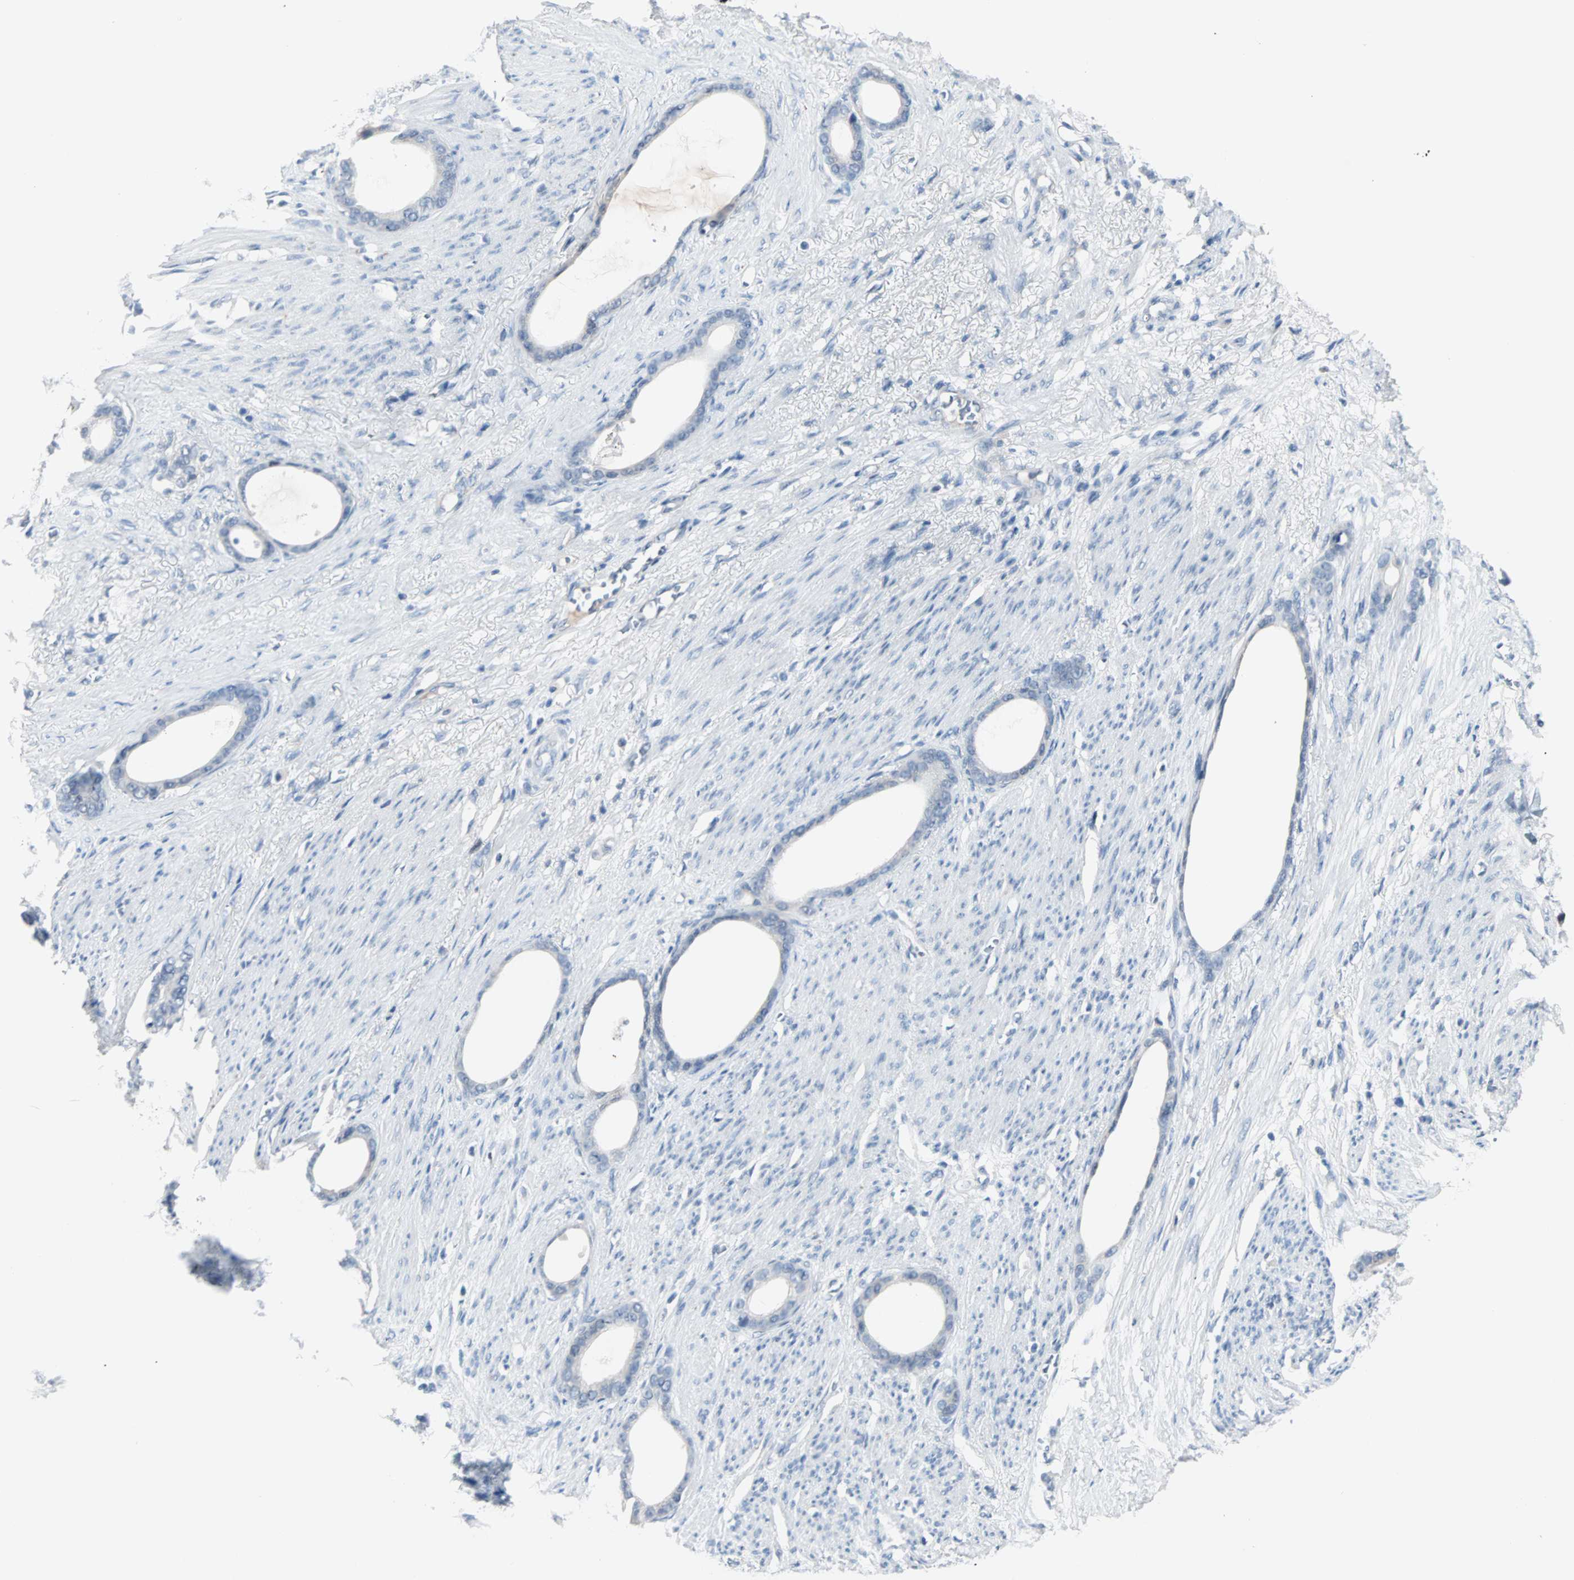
{"staining": {"intensity": "negative", "quantity": "none", "location": "none"}, "tissue": "stomach cancer", "cell_type": "Tumor cells", "image_type": "cancer", "snomed": [{"axis": "morphology", "description": "Adenocarcinoma, NOS"}, {"axis": "topography", "description": "Stomach"}], "caption": "Immunohistochemical staining of human stomach adenocarcinoma displays no significant expression in tumor cells. The staining was performed using DAB (3,3'-diaminobenzidine) to visualize the protein expression in brown, while the nuclei were stained in blue with hematoxylin (Magnification: 20x).", "gene": "CCNE2", "patient": {"sex": "female", "age": 75}}